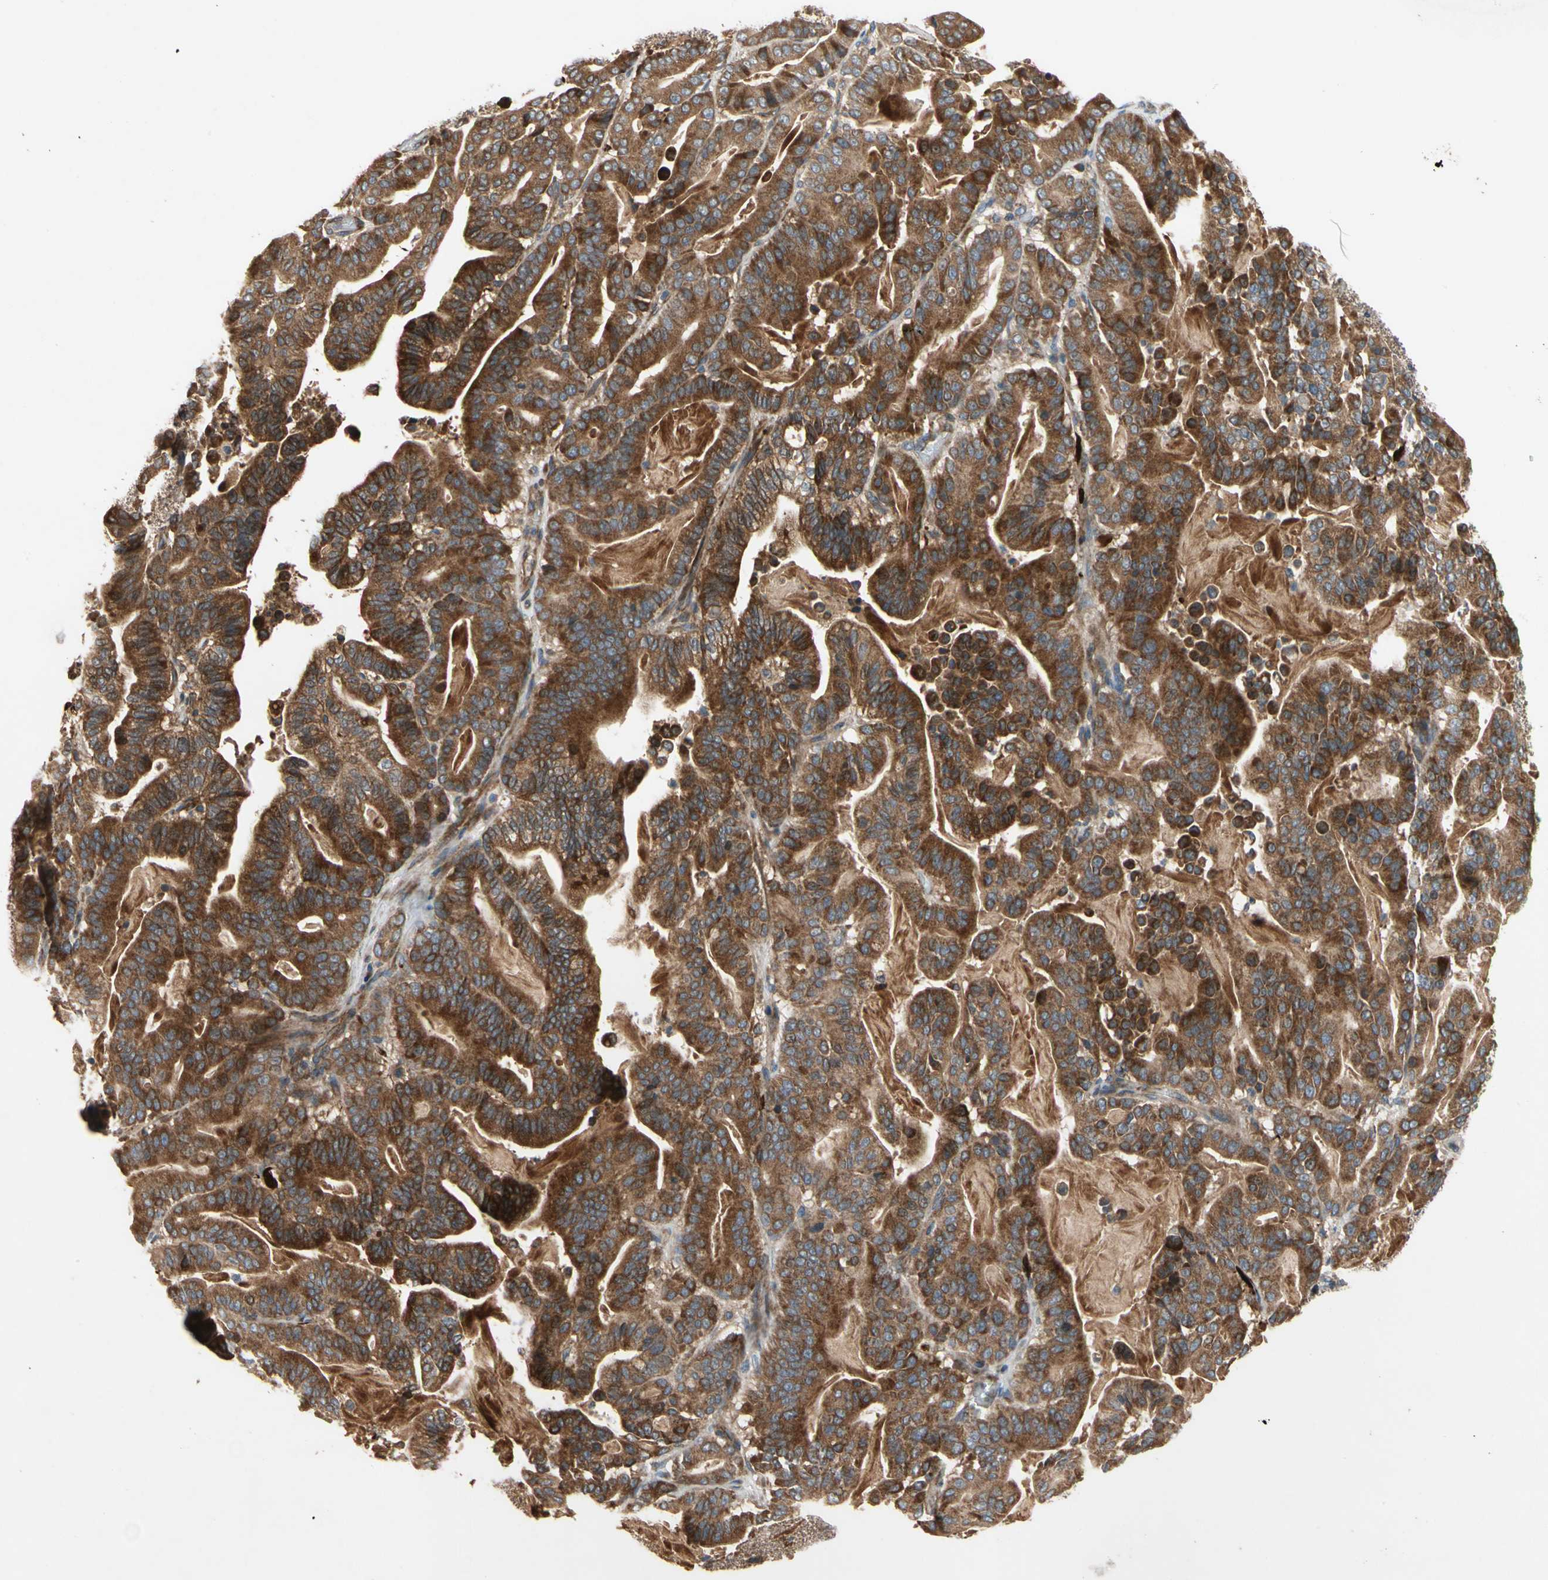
{"staining": {"intensity": "strong", "quantity": ">75%", "location": "cytoplasmic/membranous"}, "tissue": "pancreatic cancer", "cell_type": "Tumor cells", "image_type": "cancer", "snomed": [{"axis": "morphology", "description": "Adenocarcinoma, NOS"}, {"axis": "topography", "description": "Pancreas"}], "caption": "Adenocarcinoma (pancreatic) tissue reveals strong cytoplasmic/membranous staining in about >75% of tumor cells (Brightfield microscopy of DAB IHC at high magnification).", "gene": "XYLT1", "patient": {"sex": "male", "age": 63}}